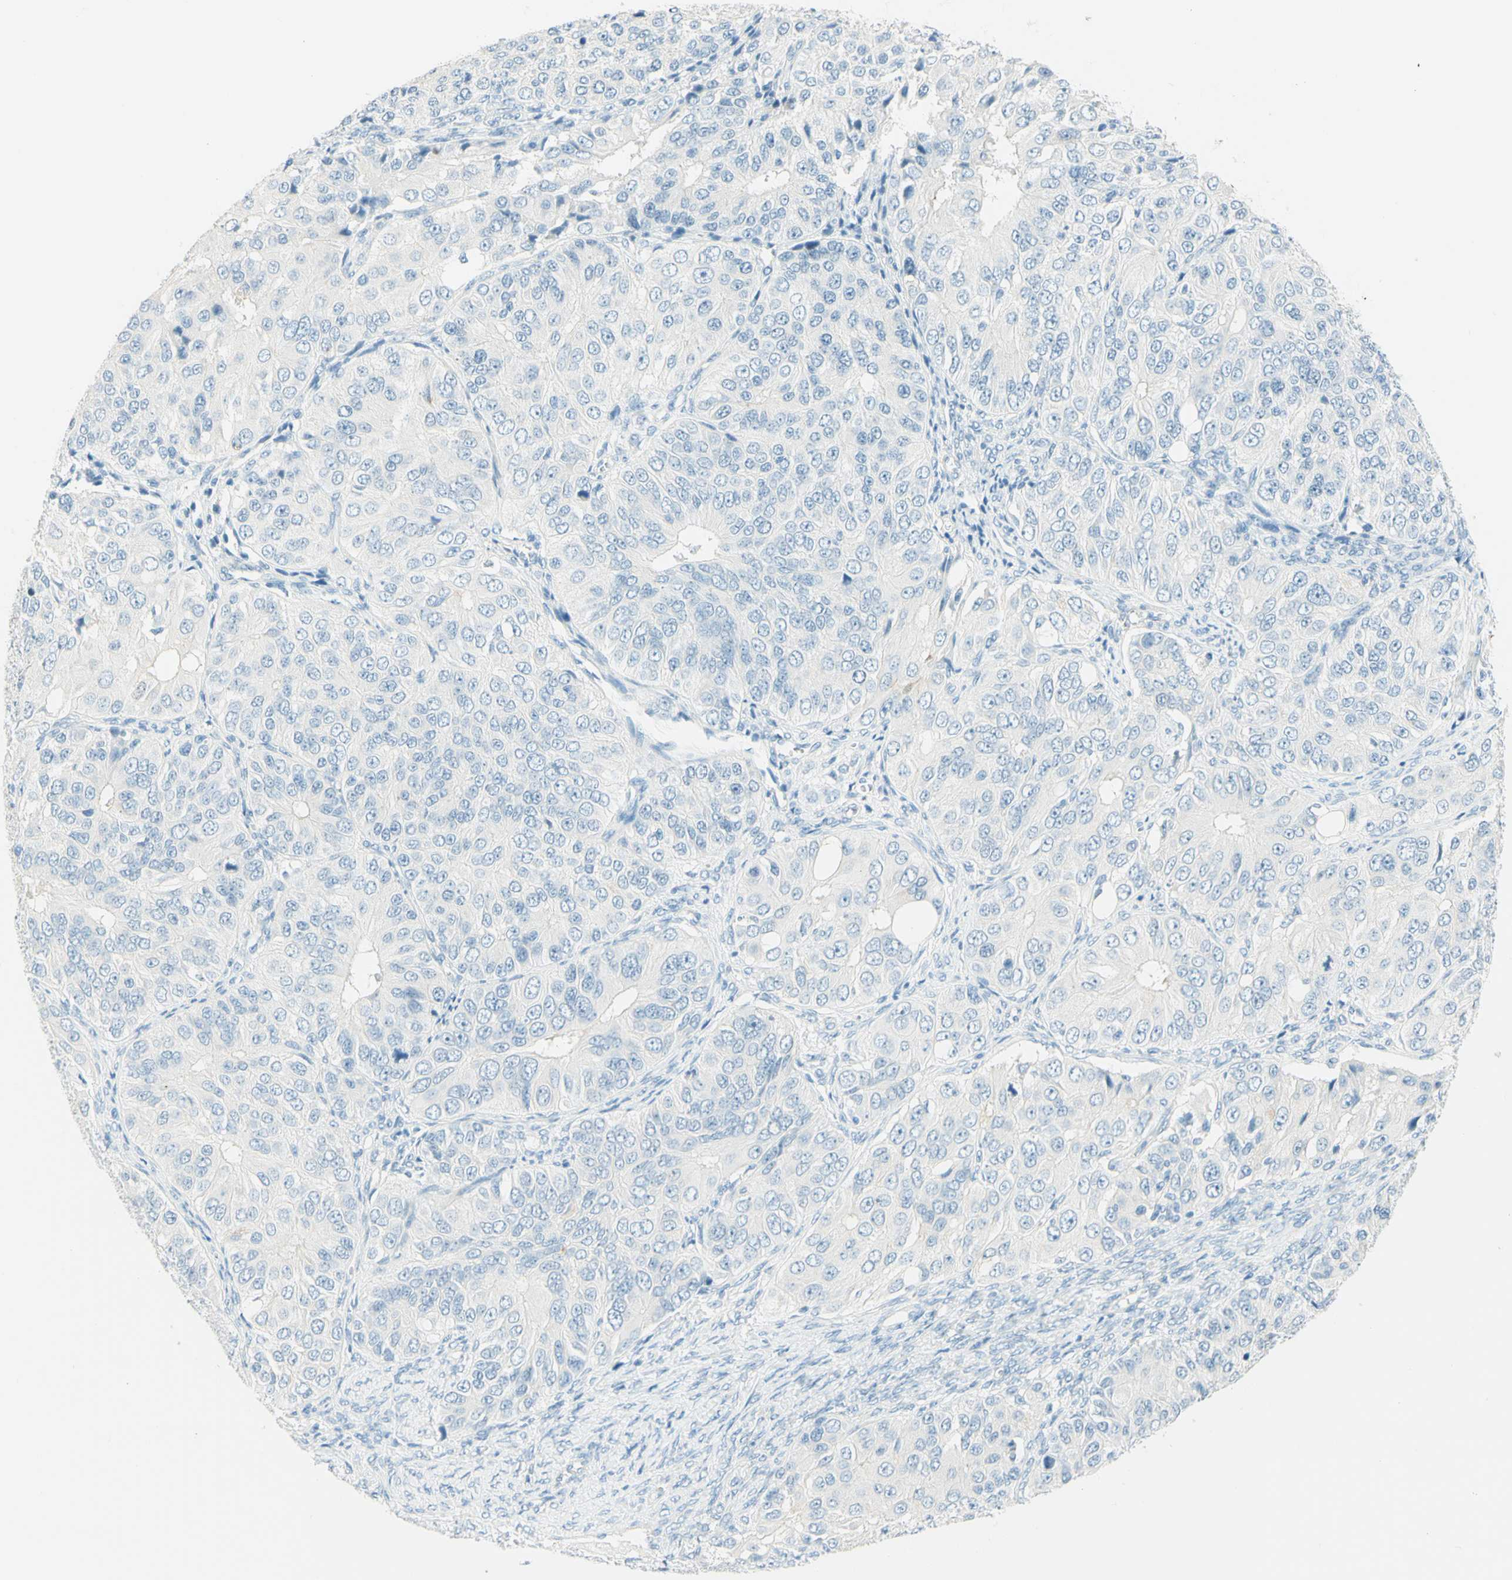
{"staining": {"intensity": "negative", "quantity": "none", "location": "none"}, "tissue": "ovarian cancer", "cell_type": "Tumor cells", "image_type": "cancer", "snomed": [{"axis": "morphology", "description": "Carcinoma, endometroid"}, {"axis": "topography", "description": "Ovary"}], "caption": "Immunohistochemistry (IHC) micrograph of neoplastic tissue: ovarian cancer (endometroid carcinoma) stained with DAB shows no significant protein expression in tumor cells. (DAB (3,3'-diaminobenzidine) IHC visualized using brightfield microscopy, high magnification).", "gene": "TMEM132D", "patient": {"sex": "female", "age": 51}}